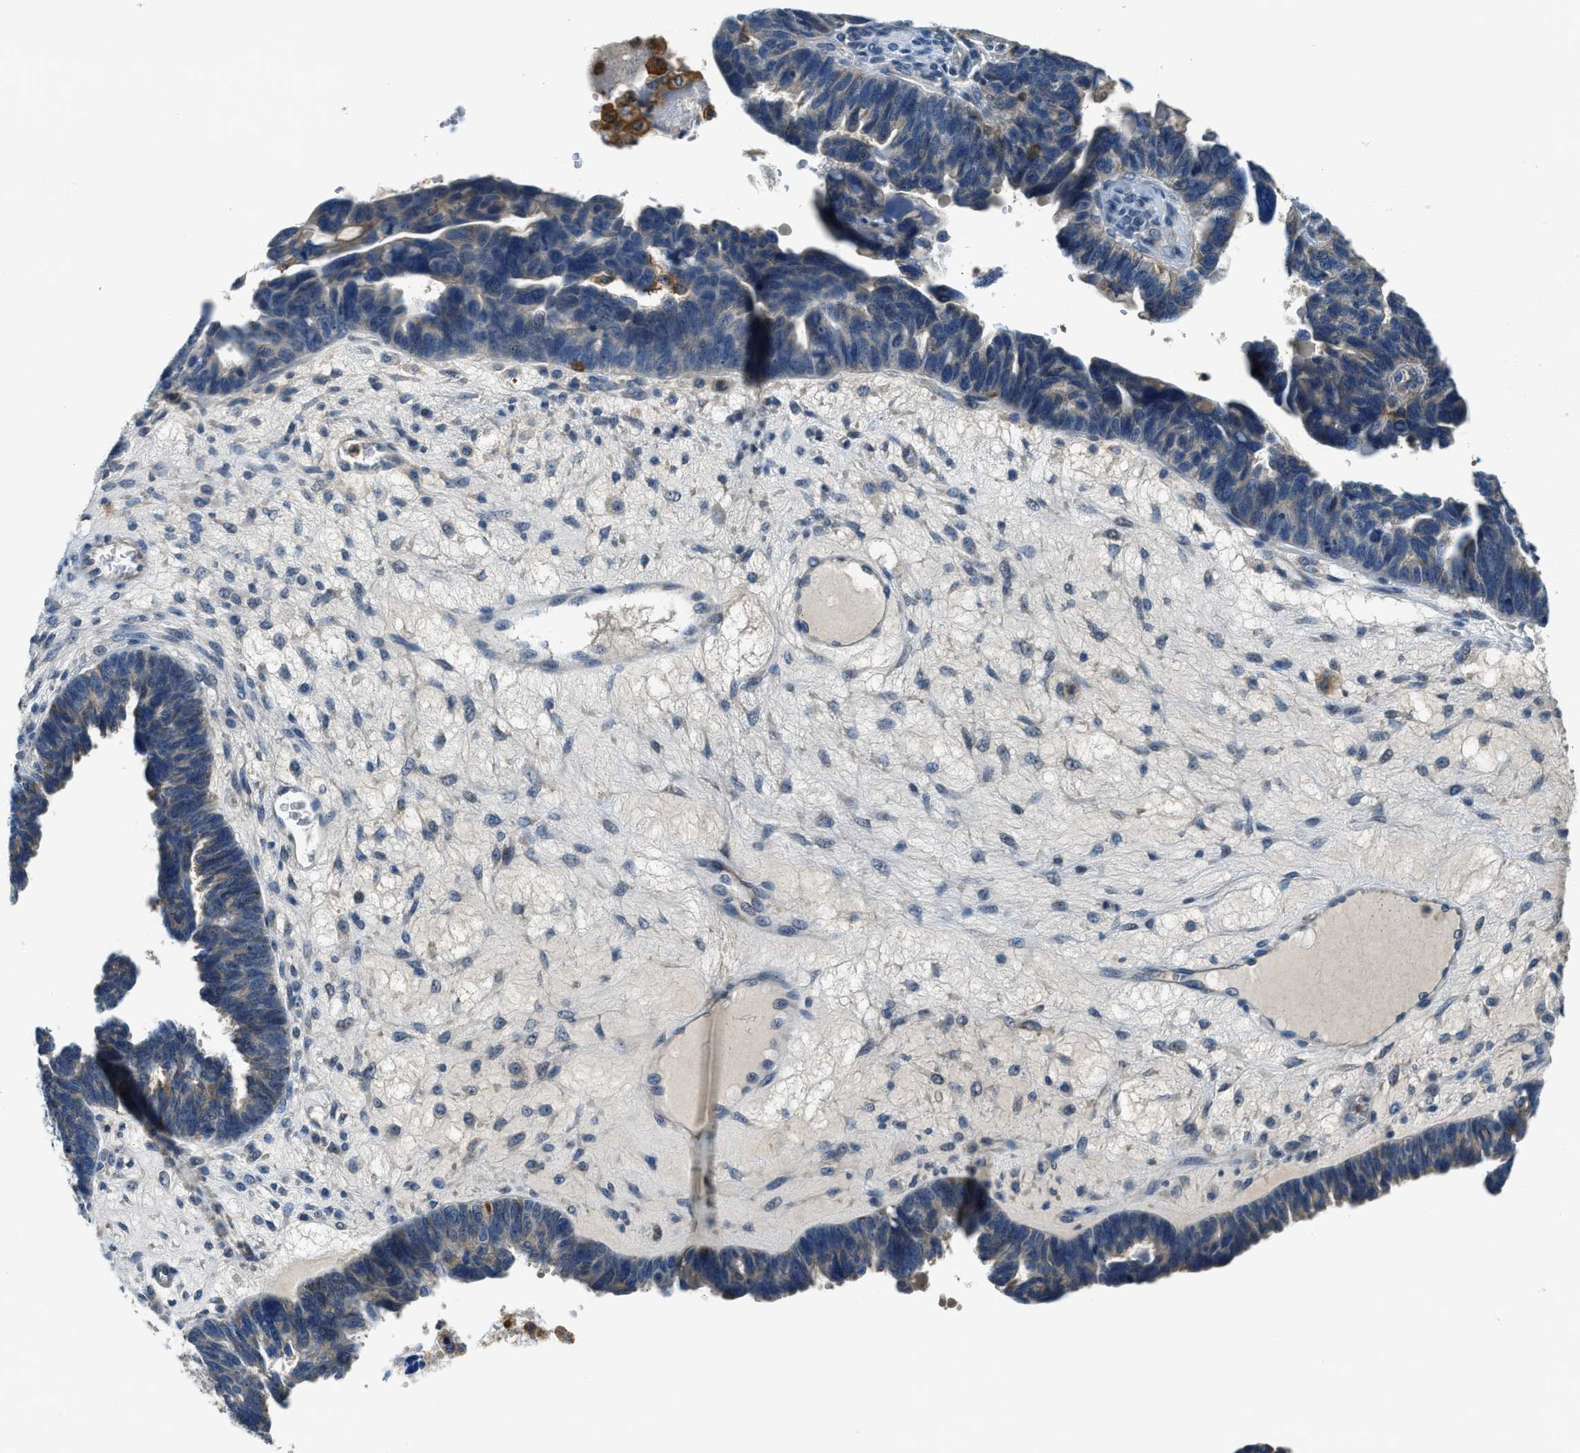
{"staining": {"intensity": "negative", "quantity": "none", "location": "none"}, "tissue": "ovarian cancer", "cell_type": "Tumor cells", "image_type": "cancer", "snomed": [{"axis": "morphology", "description": "Cystadenocarcinoma, serous, NOS"}, {"axis": "topography", "description": "Ovary"}], "caption": "Immunohistochemical staining of human ovarian cancer displays no significant staining in tumor cells.", "gene": "MYO1G", "patient": {"sex": "female", "age": 79}}